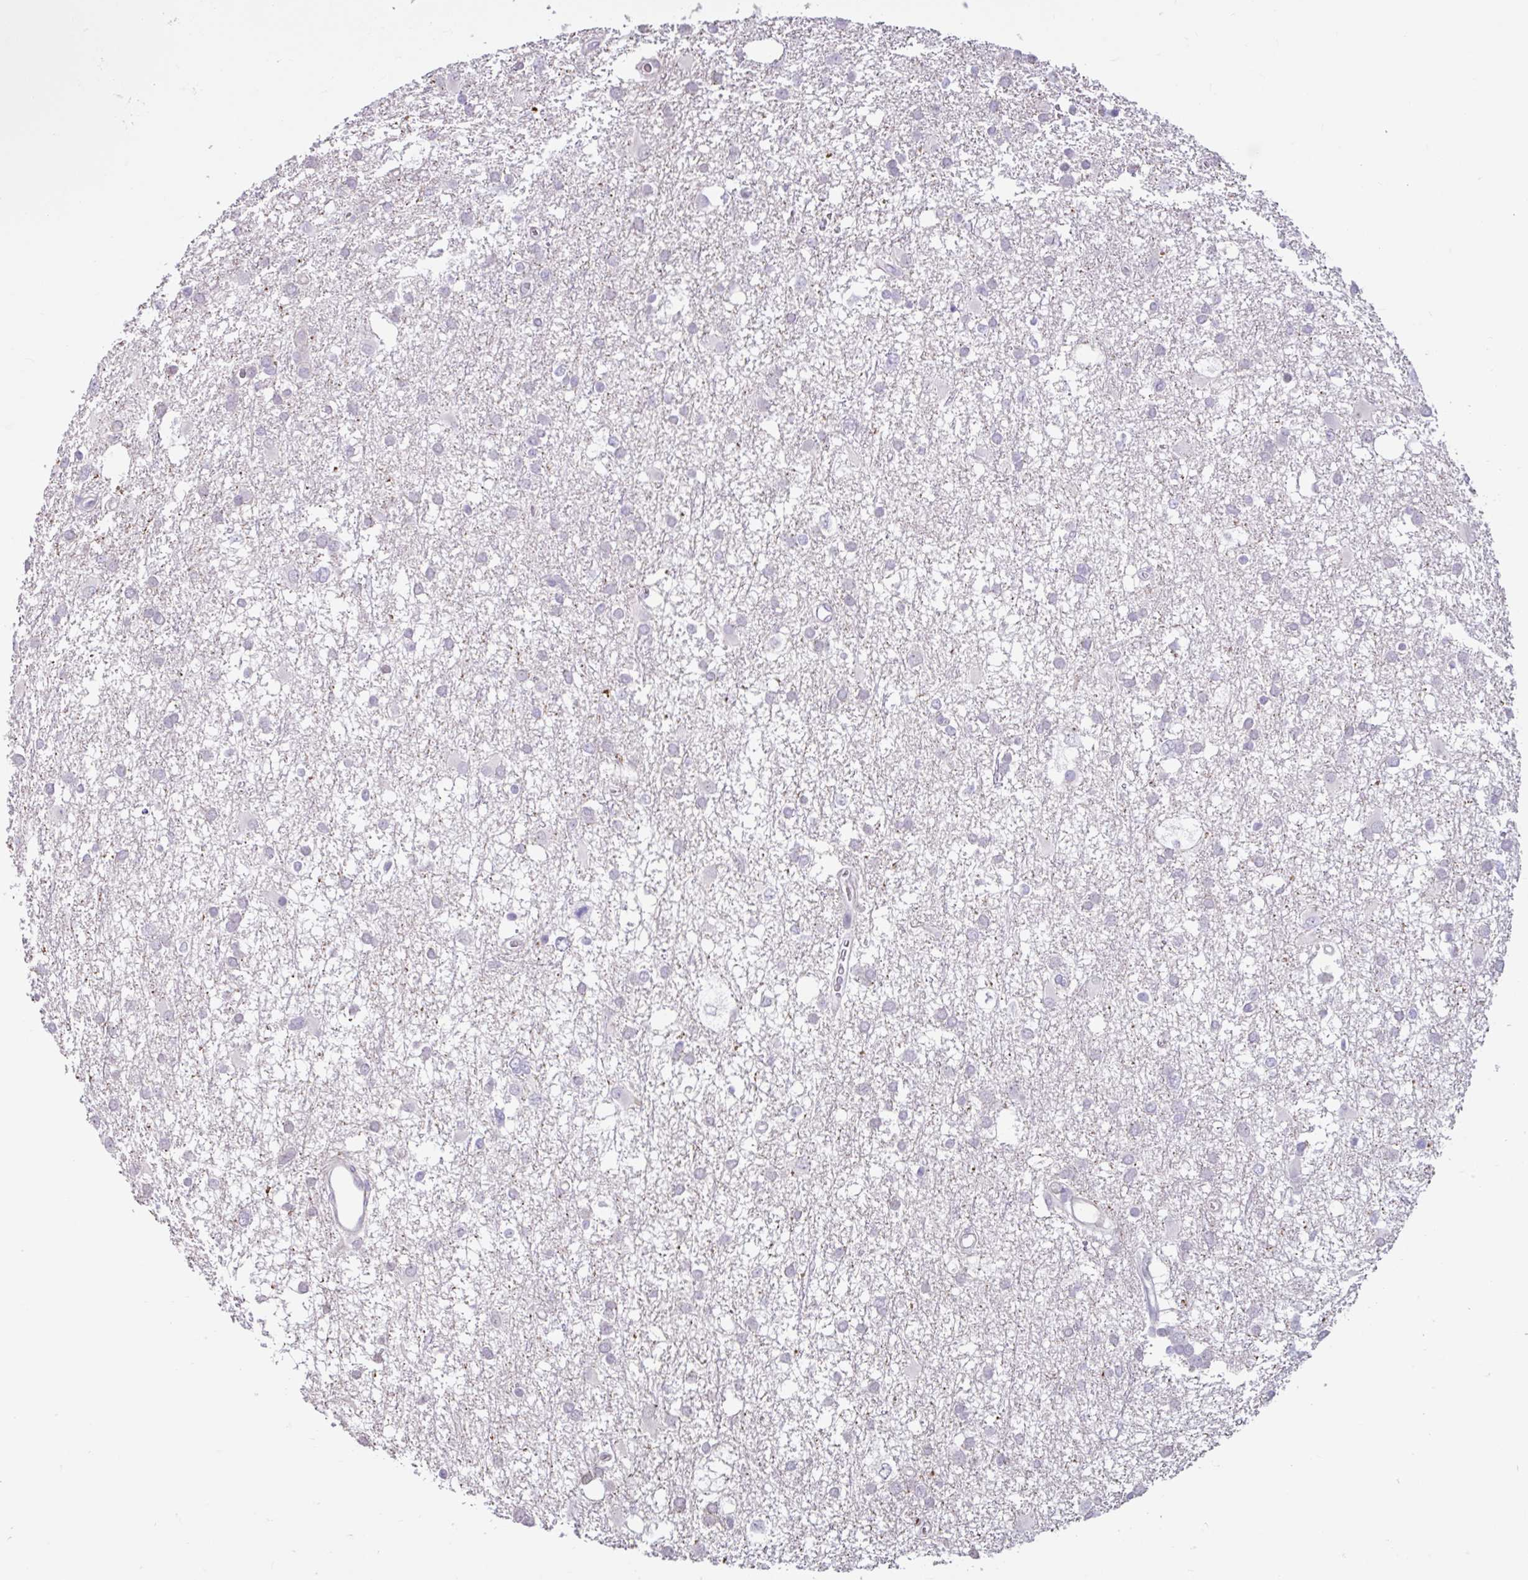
{"staining": {"intensity": "negative", "quantity": "none", "location": "none"}, "tissue": "glioma", "cell_type": "Tumor cells", "image_type": "cancer", "snomed": [{"axis": "morphology", "description": "Glioma, malignant, High grade"}, {"axis": "topography", "description": "Brain"}], "caption": "Immunohistochemistry image of neoplastic tissue: malignant glioma (high-grade) stained with DAB (3,3'-diaminobenzidine) reveals no significant protein staining in tumor cells.", "gene": "CDH19", "patient": {"sex": "male", "age": 61}}